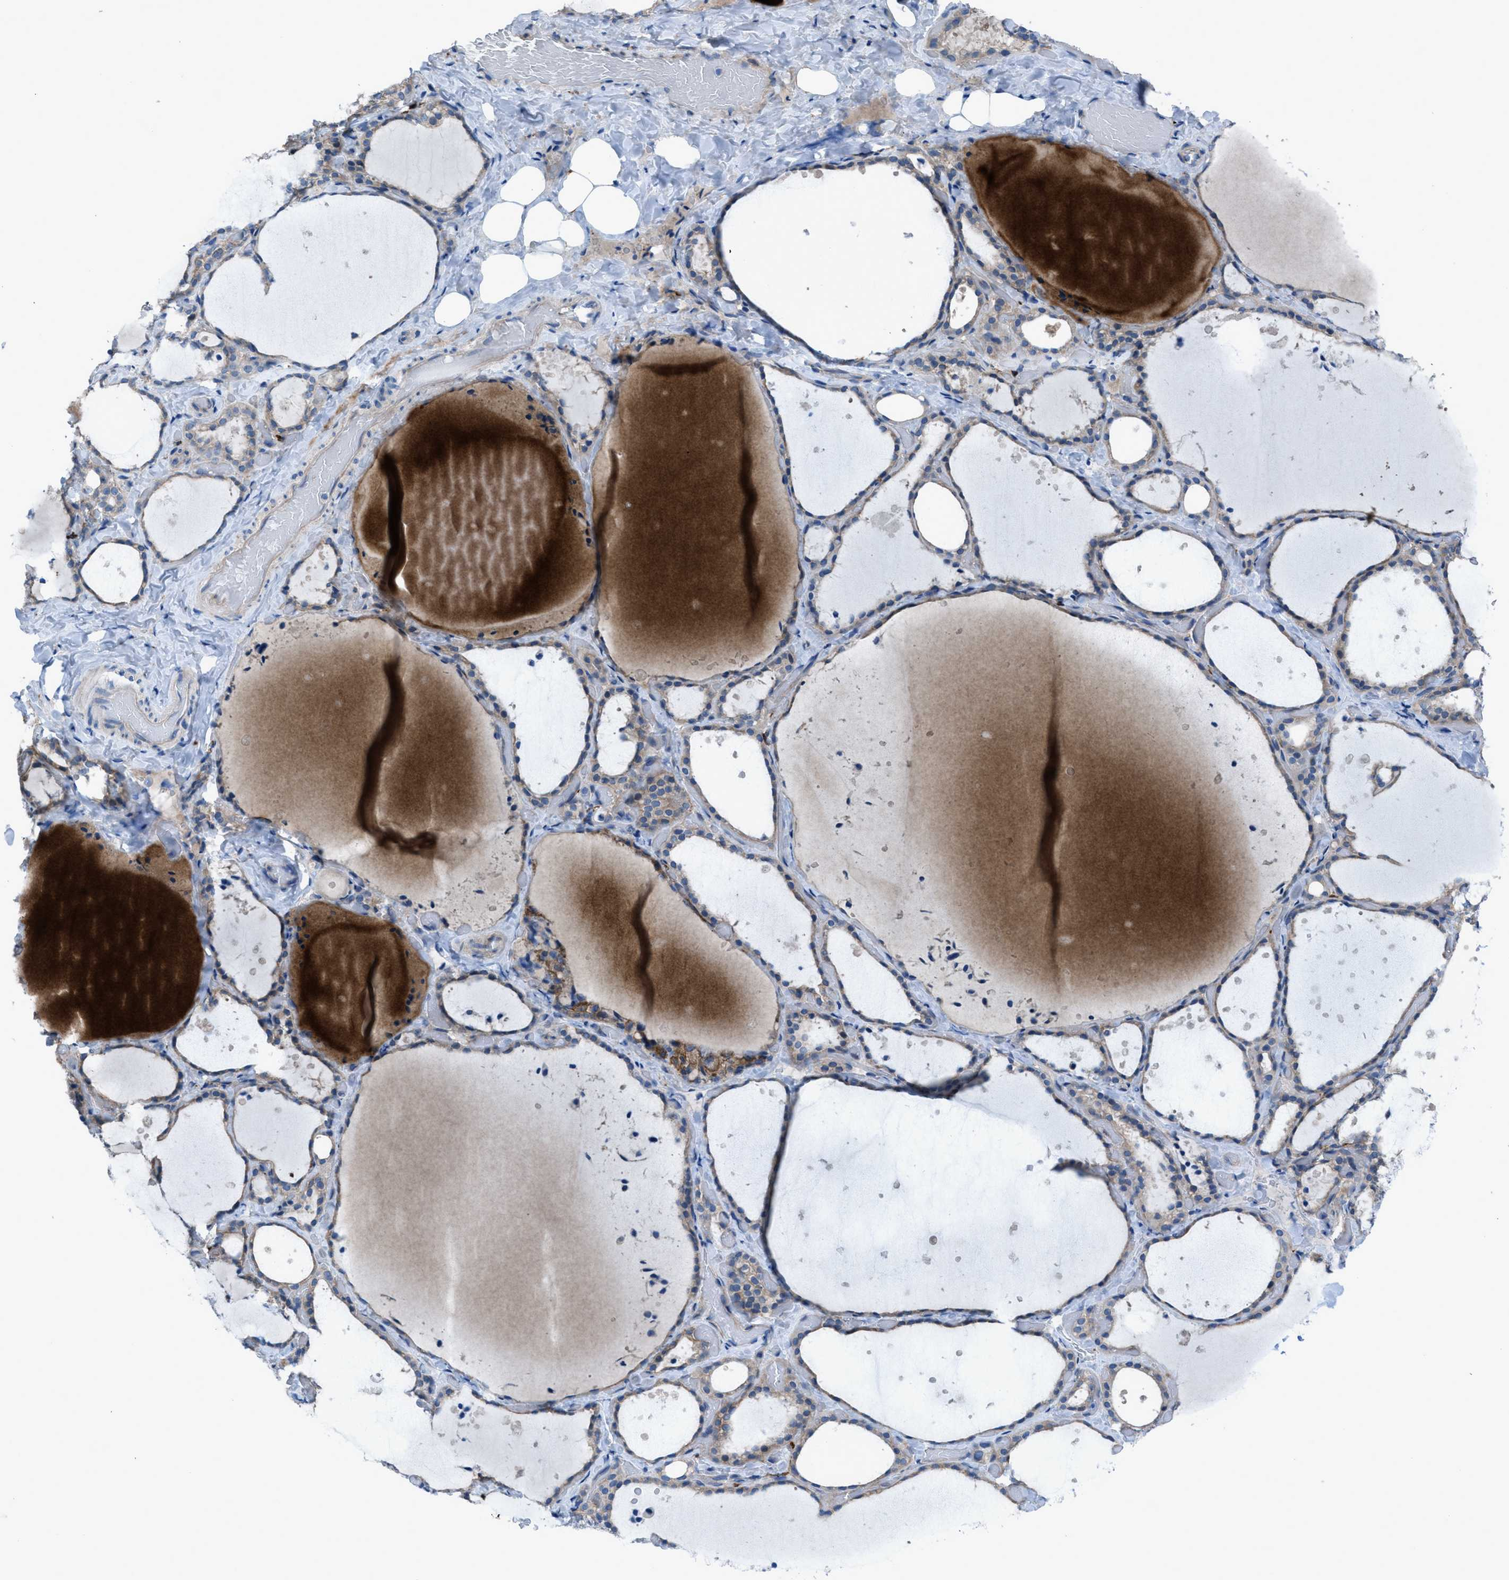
{"staining": {"intensity": "moderate", "quantity": ">75%", "location": "cytoplasmic/membranous"}, "tissue": "thyroid gland", "cell_type": "Glandular cells", "image_type": "normal", "snomed": [{"axis": "morphology", "description": "Normal tissue, NOS"}, {"axis": "topography", "description": "Thyroid gland"}], "caption": "Immunohistochemical staining of normal thyroid gland demonstrates medium levels of moderate cytoplasmic/membranous staining in approximately >75% of glandular cells.", "gene": "EGFR", "patient": {"sex": "female", "age": 44}}